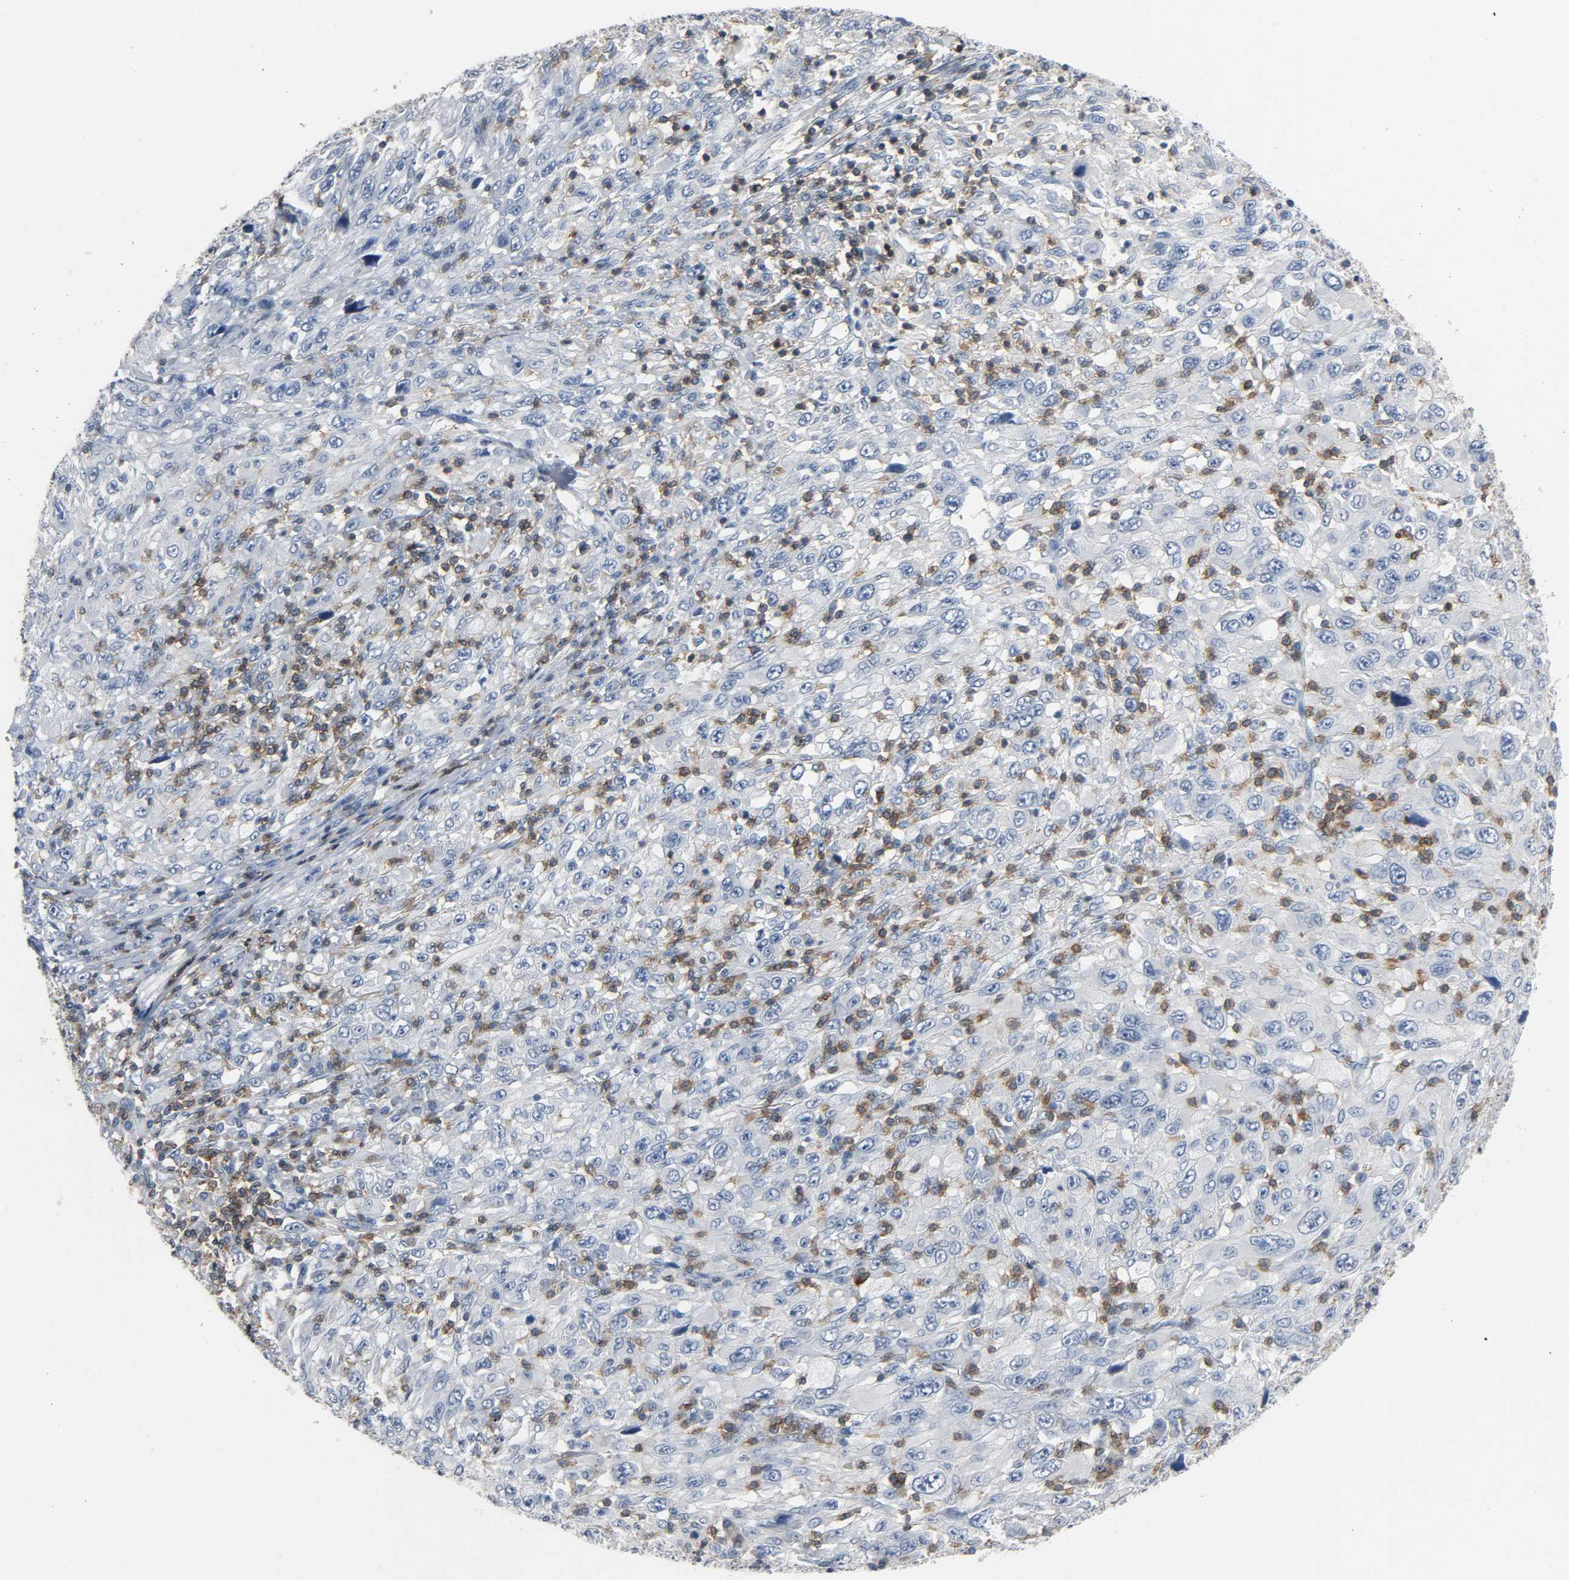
{"staining": {"intensity": "negative", "quantity": "none", "location": "none"}, "tissue": "melanoma", "cell_type": "Tumor cells", "image_type": "cancer", "snomed": [{"axis": "morphology", "description": "Malignant melanoma, Metastatic site"}, {"axis": "topography", "description": "Skin"}], "caption": "Malignant melanoma (metastatic site) was stained to show a protein in brown. There is no significant positivity in tumor cells. Nuclei are stained in blue.", "gene": "LCK", "patient": {"sex": "female", "age": 56}}